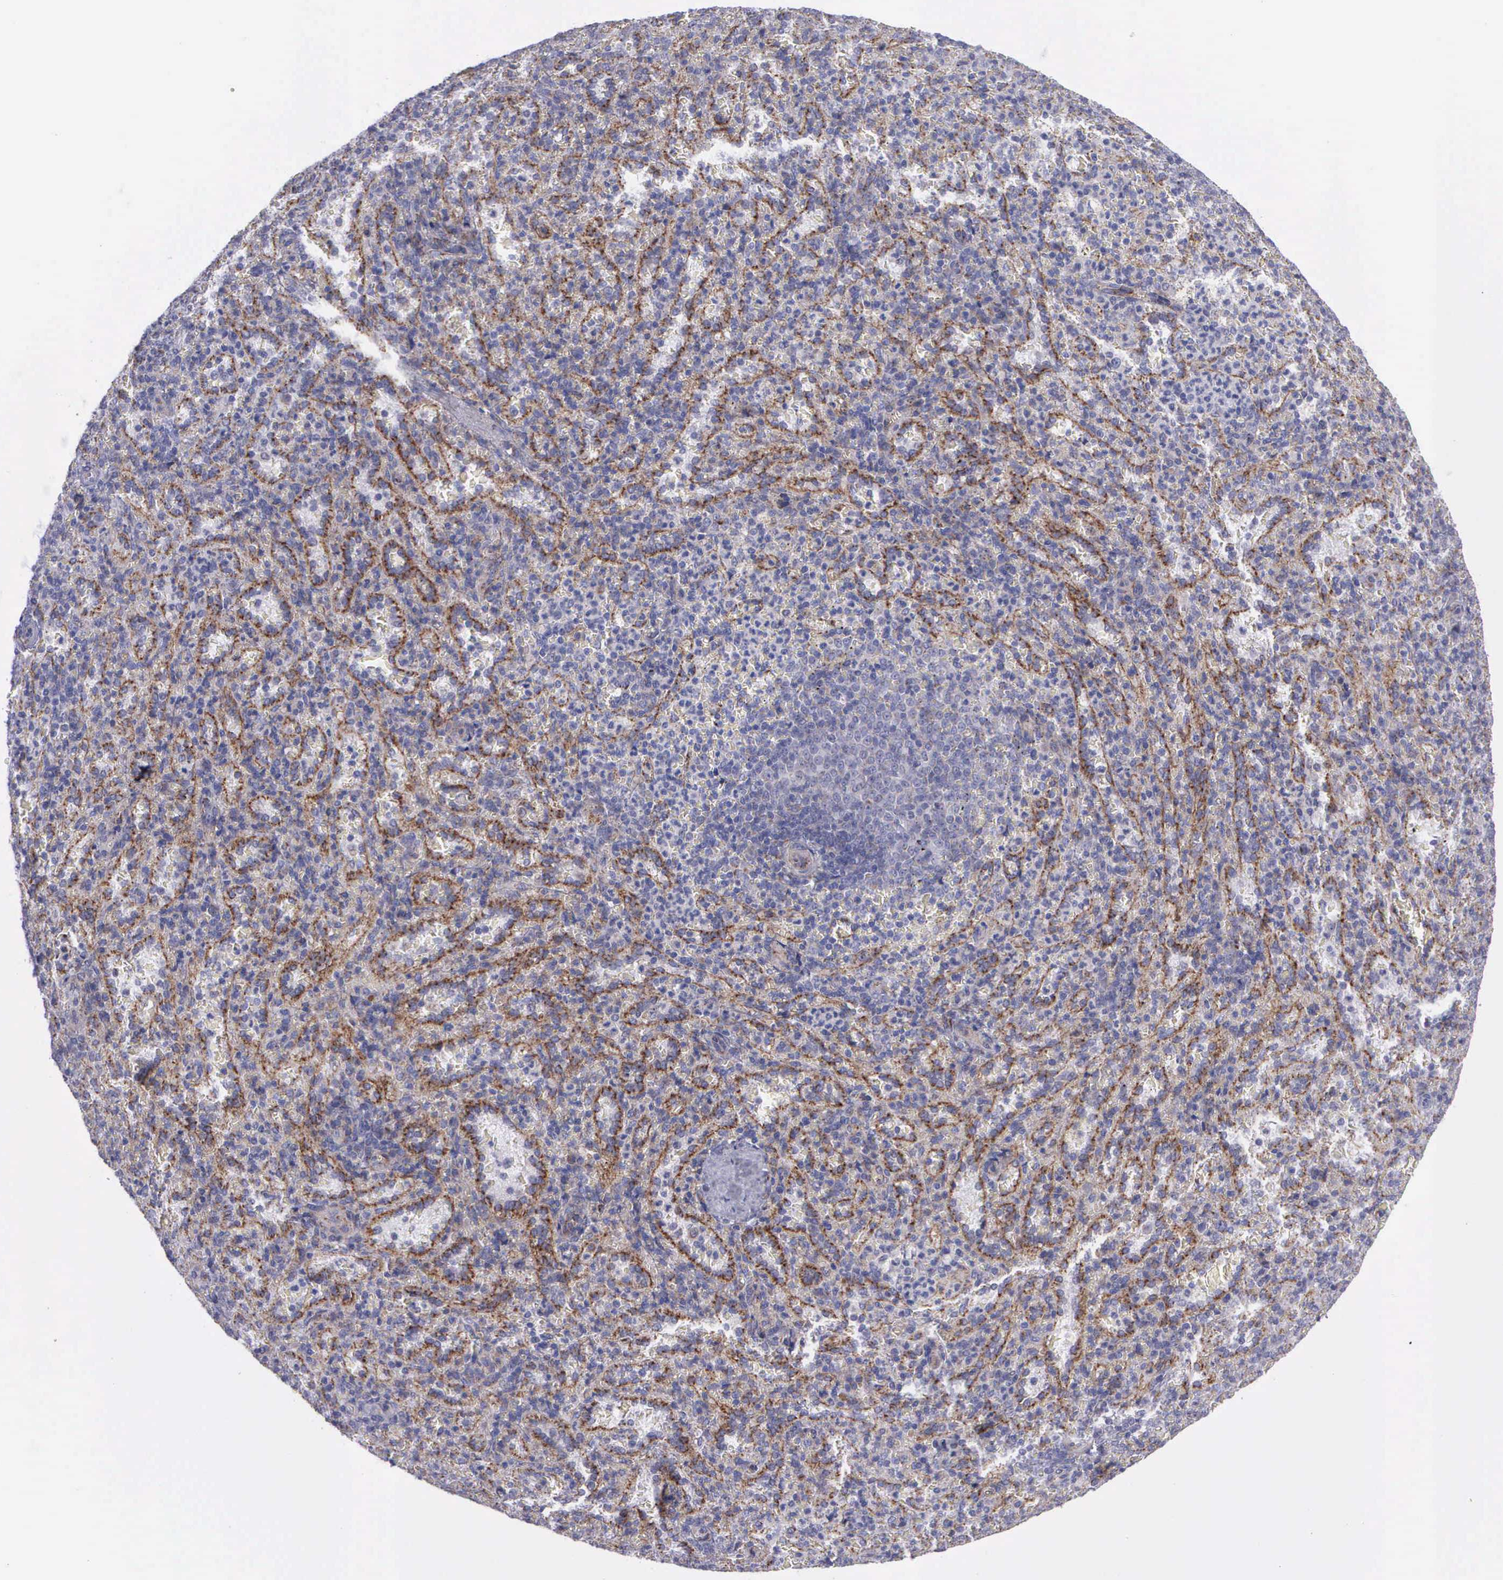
{"staining": {"intensity": "negative", "quantity": "none", "location": "none"}, "tissue": "spleen", "cell_type": "Cells in red pulp", "image_type": "normal", "snomed": [{"axis": "morphology", "description": "Normal tissue, NOS"}, {"axis": "topography", "description": "Spleen"}], "caption": "An IHC photomicrograph of normal spleen is shown. There is no staining in cells in red pulp of spleen. Brightfield microscopy of IHC stained with DAB (brown) and hematoxylin (blue), captured at high magnification.", "gene": "SYNJ2BP", "patient": {"sex": "female", "age": 21}}